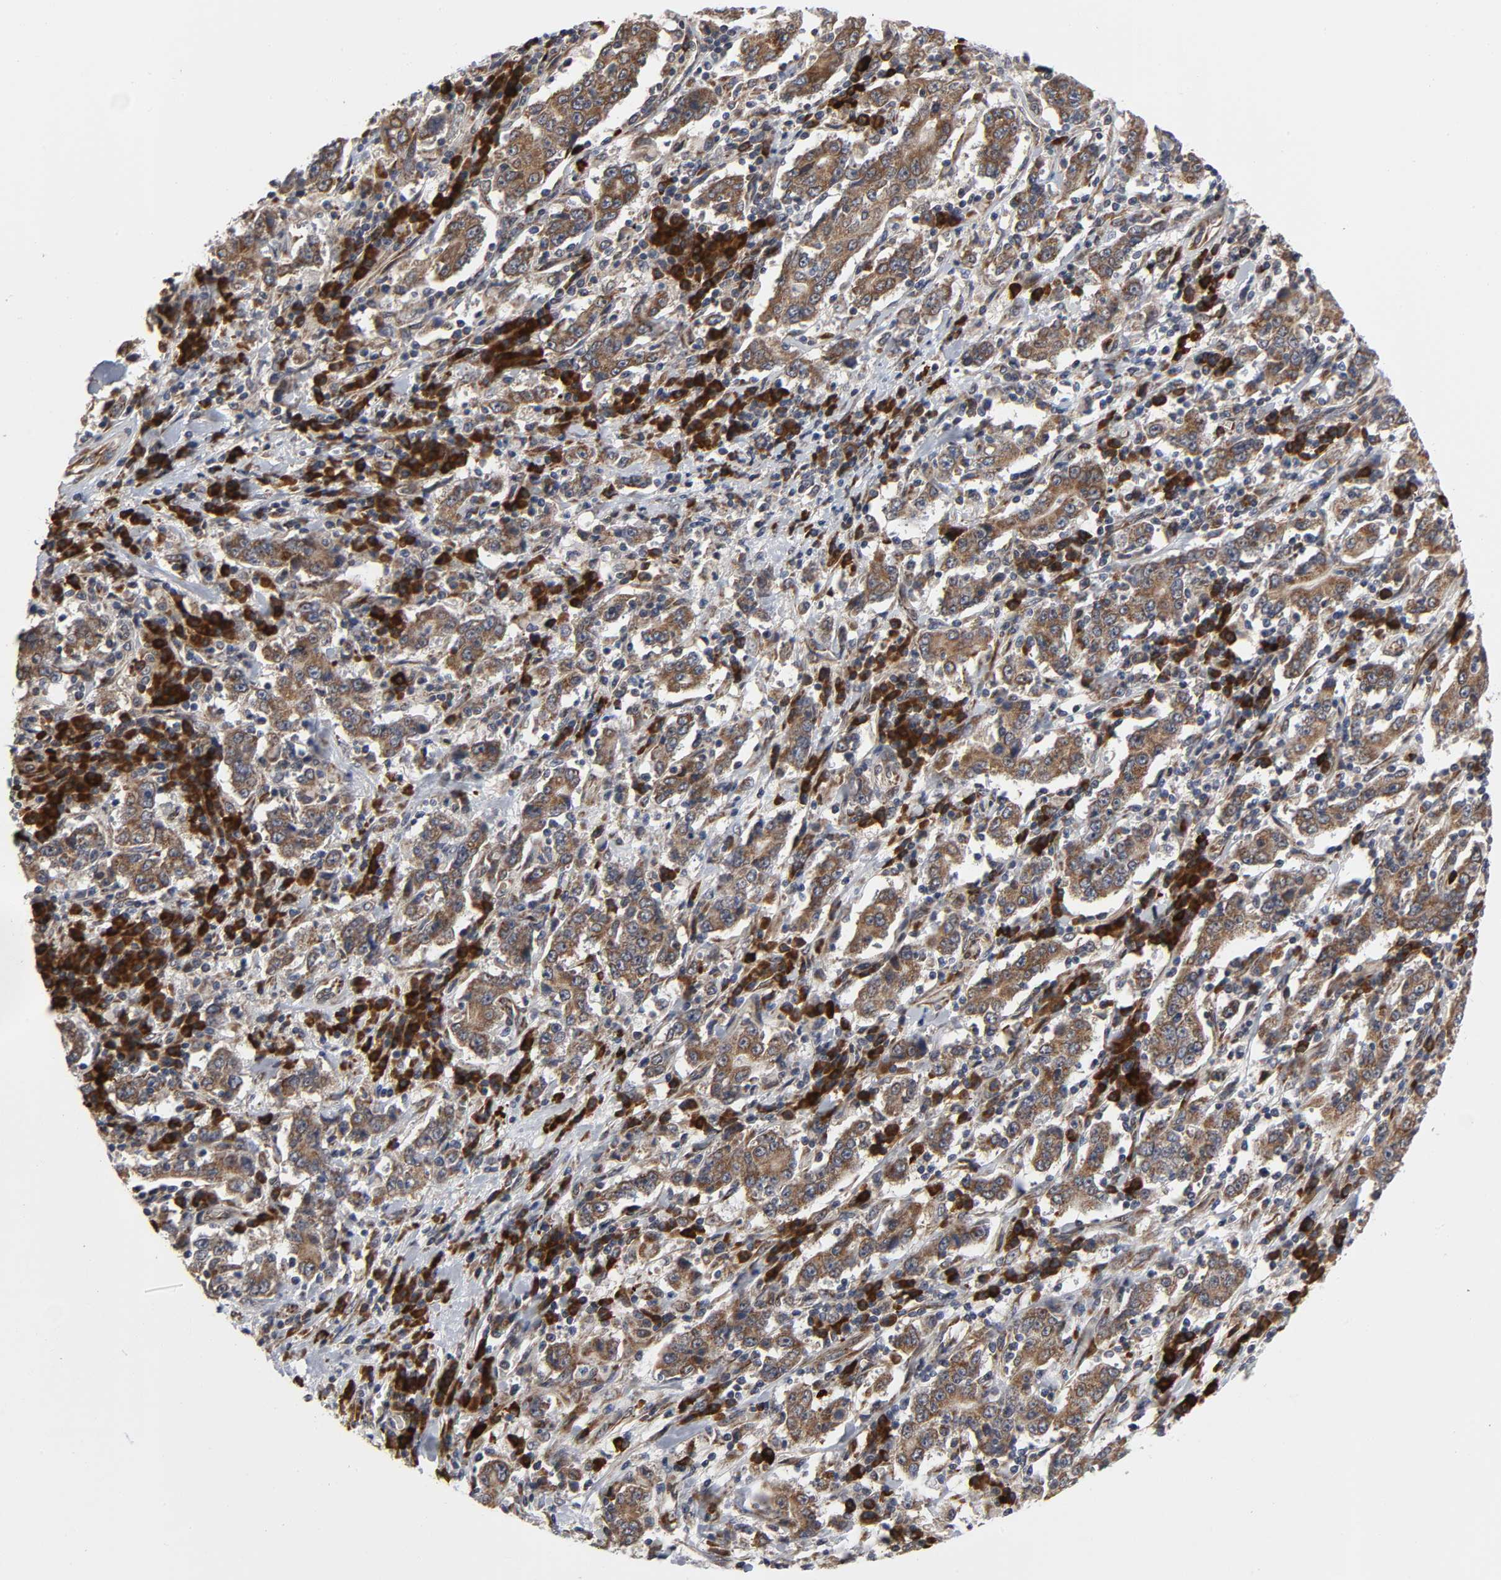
{"staining": {"intensity": "moderate", "quantity": ">75%", "location": "cytoplasmic/membranous"}, "tissue": "stomach cancer", "cell_type": "Tumor cells", "image_type": "cancer", "snomed": [{"axis": "morphology", "description": "Normal tissue, NOS"}, {"axis": "morphology", "description": "Adenocarcinoma, NOS"}, {"axis": "topography", "description": "Stomach, upper"}, {"axis": "topography", "description": "Stomach"}], "caption": "This micrograph reveals immunohistochemistry staining of stomach cancer, with medium moderate cytoplasmic/membranous expression in about >75% of tumor cells.", "gene": "SLC30A9", "patient": {"sex": "male", "age": 59}}